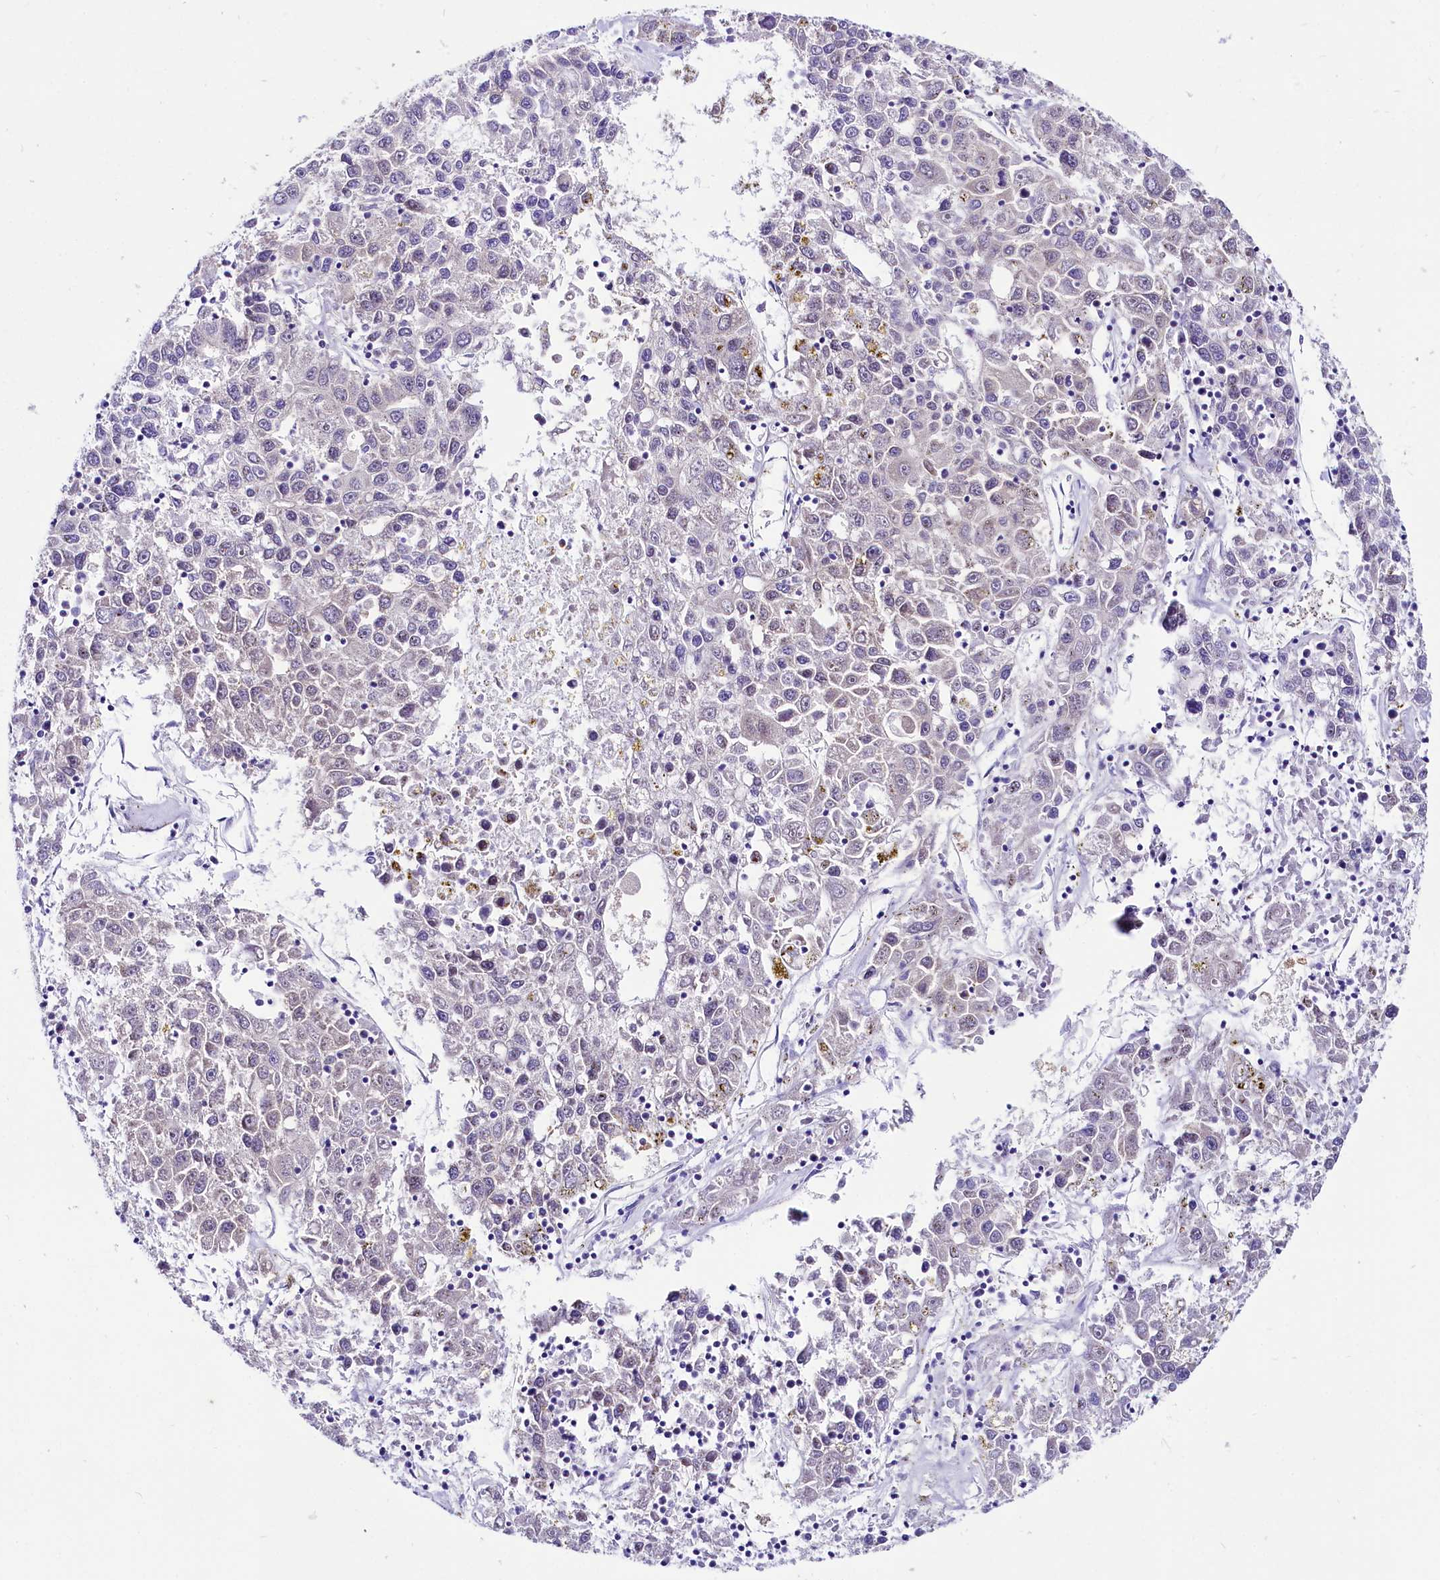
{"staining": {"intensity": "negative", "quantity": "none", "location": "none"}, "tissue": "liver cancer", "cell_type": "Tumor cells", "image_type": "cancer", "snomed": [{"axis": "morphology", "description": "Carcinoma, Hepatocellular, NOS"}, {"axis": "topography", "description": "Liver"}], "caption": "The immunohistochemistry (IHC) photomicrograph has no significant staining in tumor cells of liver cancer tissue. (DAB (3,3'-diaminobenzidine) IHC visualized using brightfield microscopy, high magnification).", "gene": "ABHD5", "patient": {"sex": "male", "age": 49}}